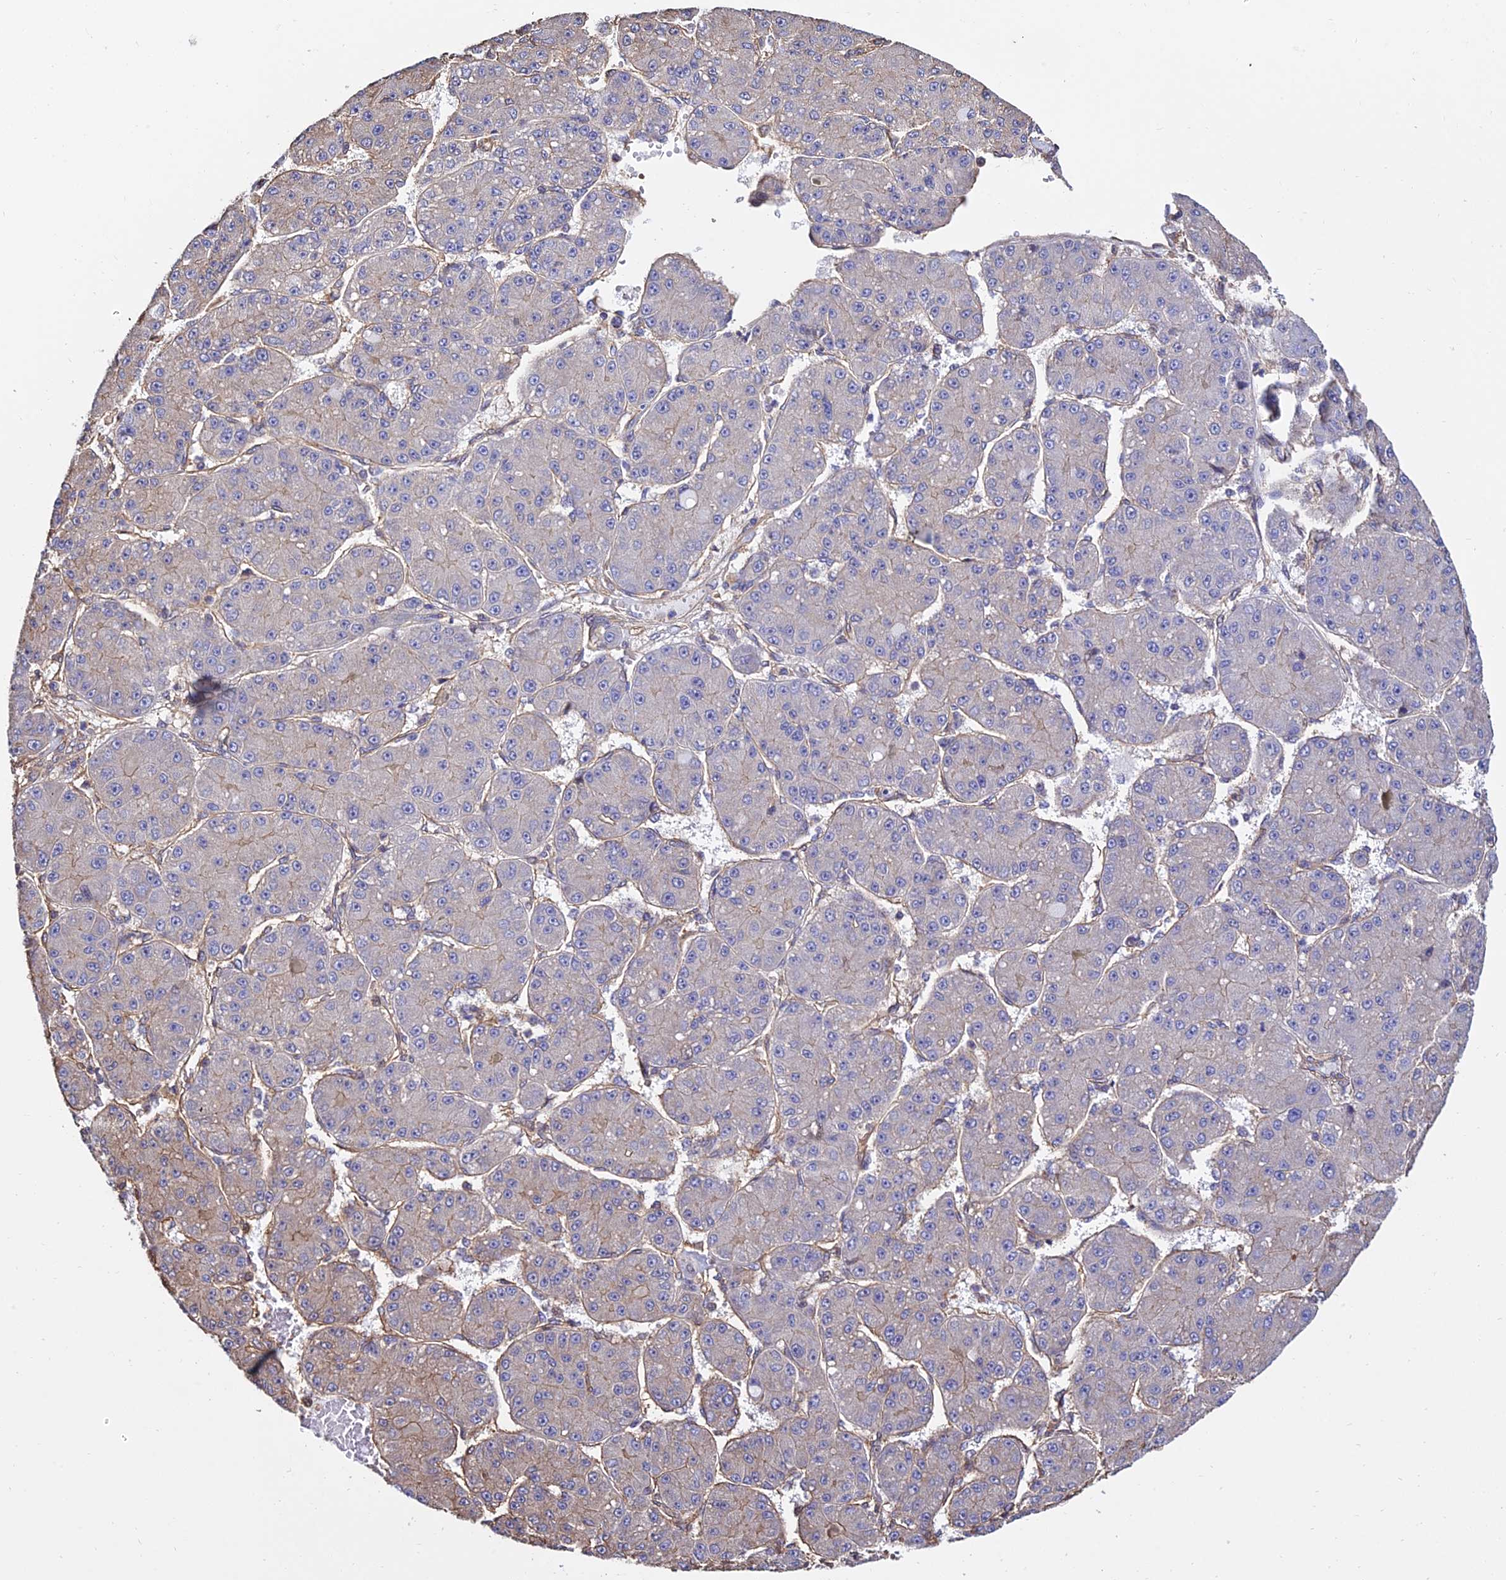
{"staining": {"intensity": "negative", "quantity": "none", "location": "none"}, "tissue": "liver cancer", "cell_type": "Tumor cells", "image_type": "cancer", "snomed": [{"axis": "morphology", "description": "Carcinoma, Hepatocellular, NOS"}, {"axis": "topography", "description": "Liver"}], "caption": "Micrograph shows no protein expression in tumor cells of liver cancer (hepatocellular carcinoma) tissue. (DAB IHC, high magnification).", "gene": "CALM2", "patient": {"sex": "male", "age": 67}}